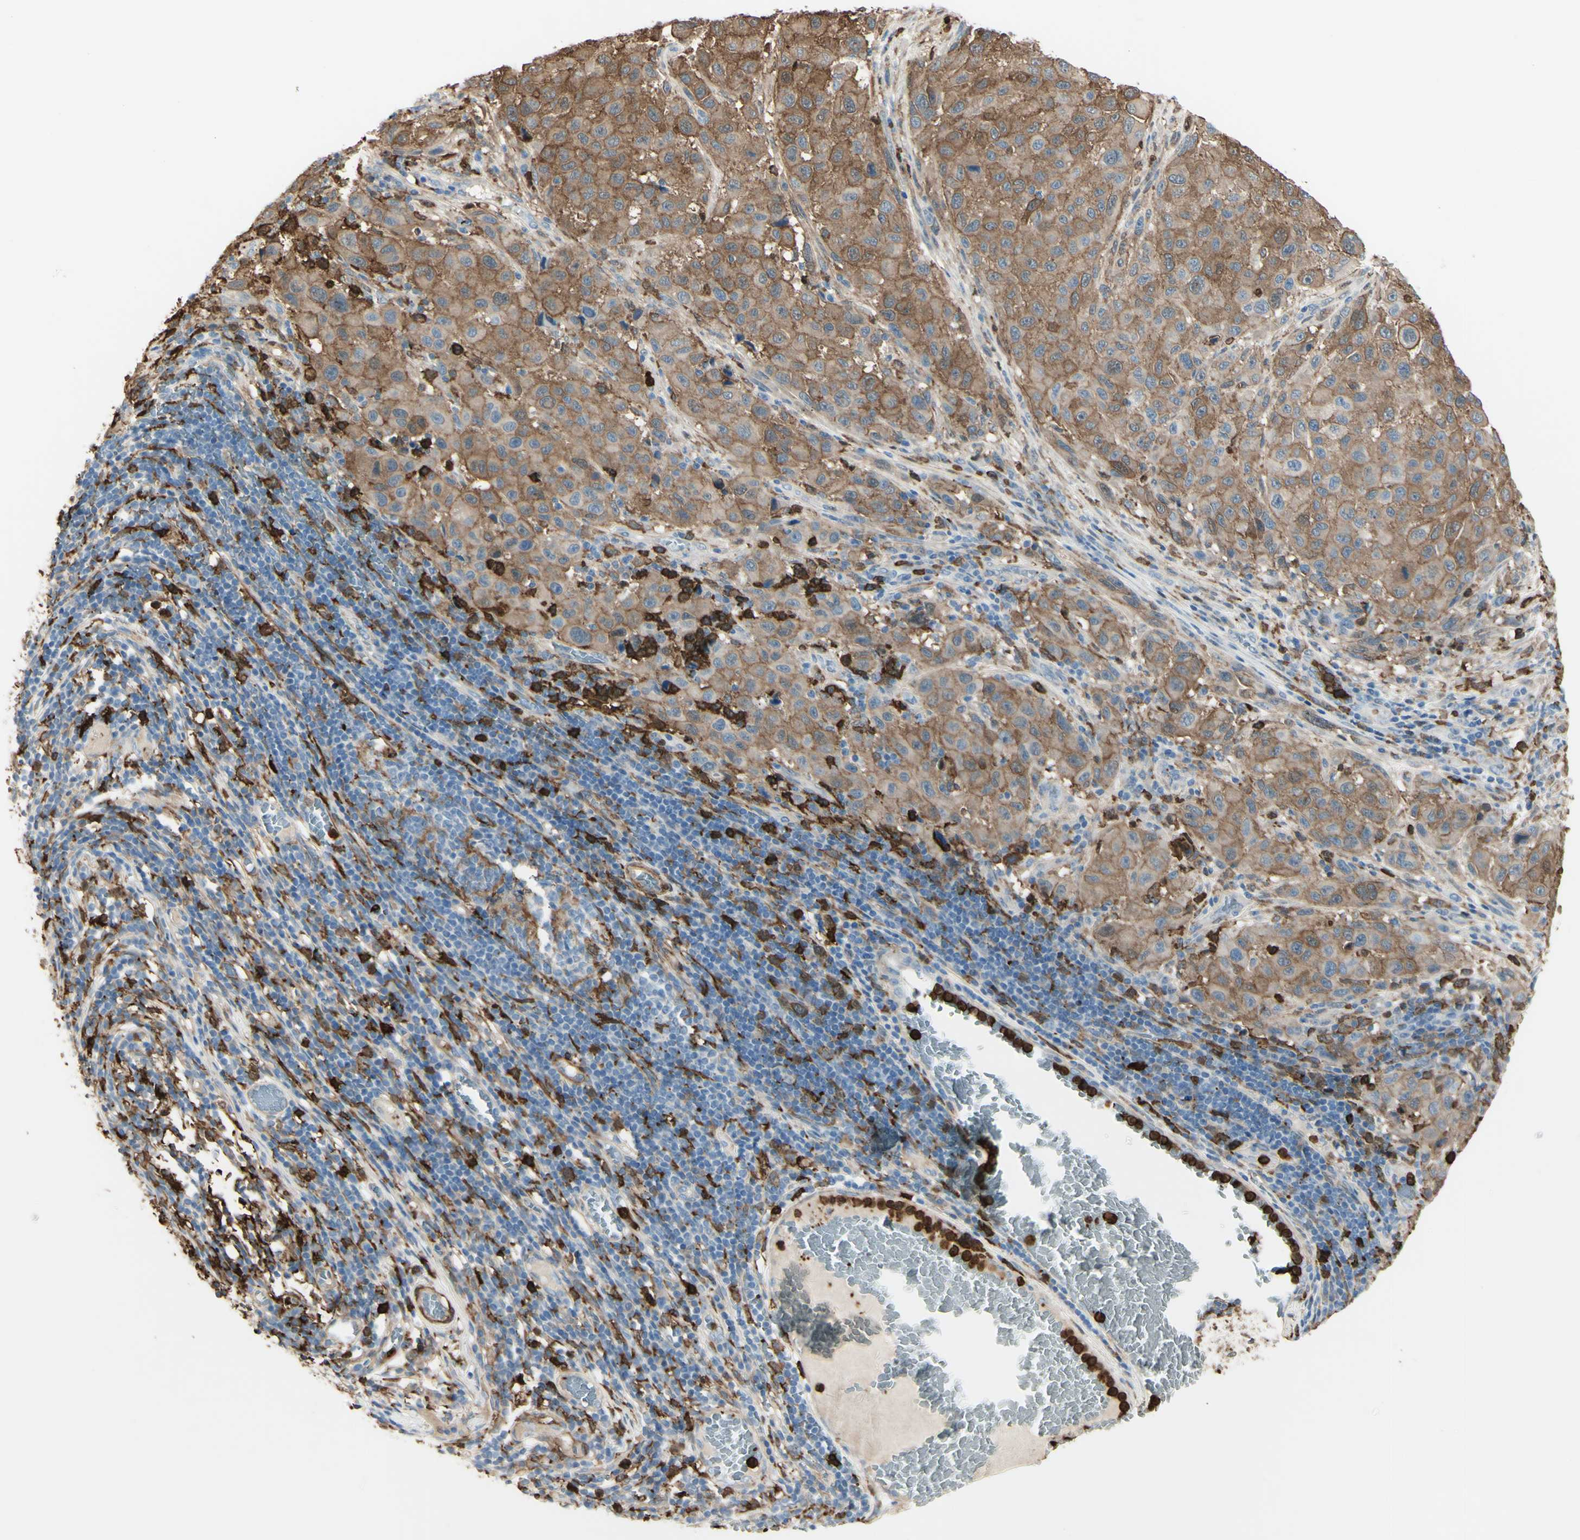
{"staining": {"intensity": "moderate", "quantity": ">75%", "location": "cytoplasmic/membranous"}, "tissue": "melanoma", "cell_type": "Tumor cells", "image_type": "cancer", "snomed": [{"axis": "morphology", "description": "Malignant melanoma, Metastatic site"}, {"axis": "topography", "description": "Lymph node"}], "caption": "Malignant melanoma (metastatic site) stained with DAB (3,3'-diaminobenzidine) immunohistochemistry (IHC) demonstrates medium levels of moderate cytoplasmic/membranous expression in about >75% of tumor cells.", "gene": "GSN", "patient": {"sex": "male", "age": 61}}